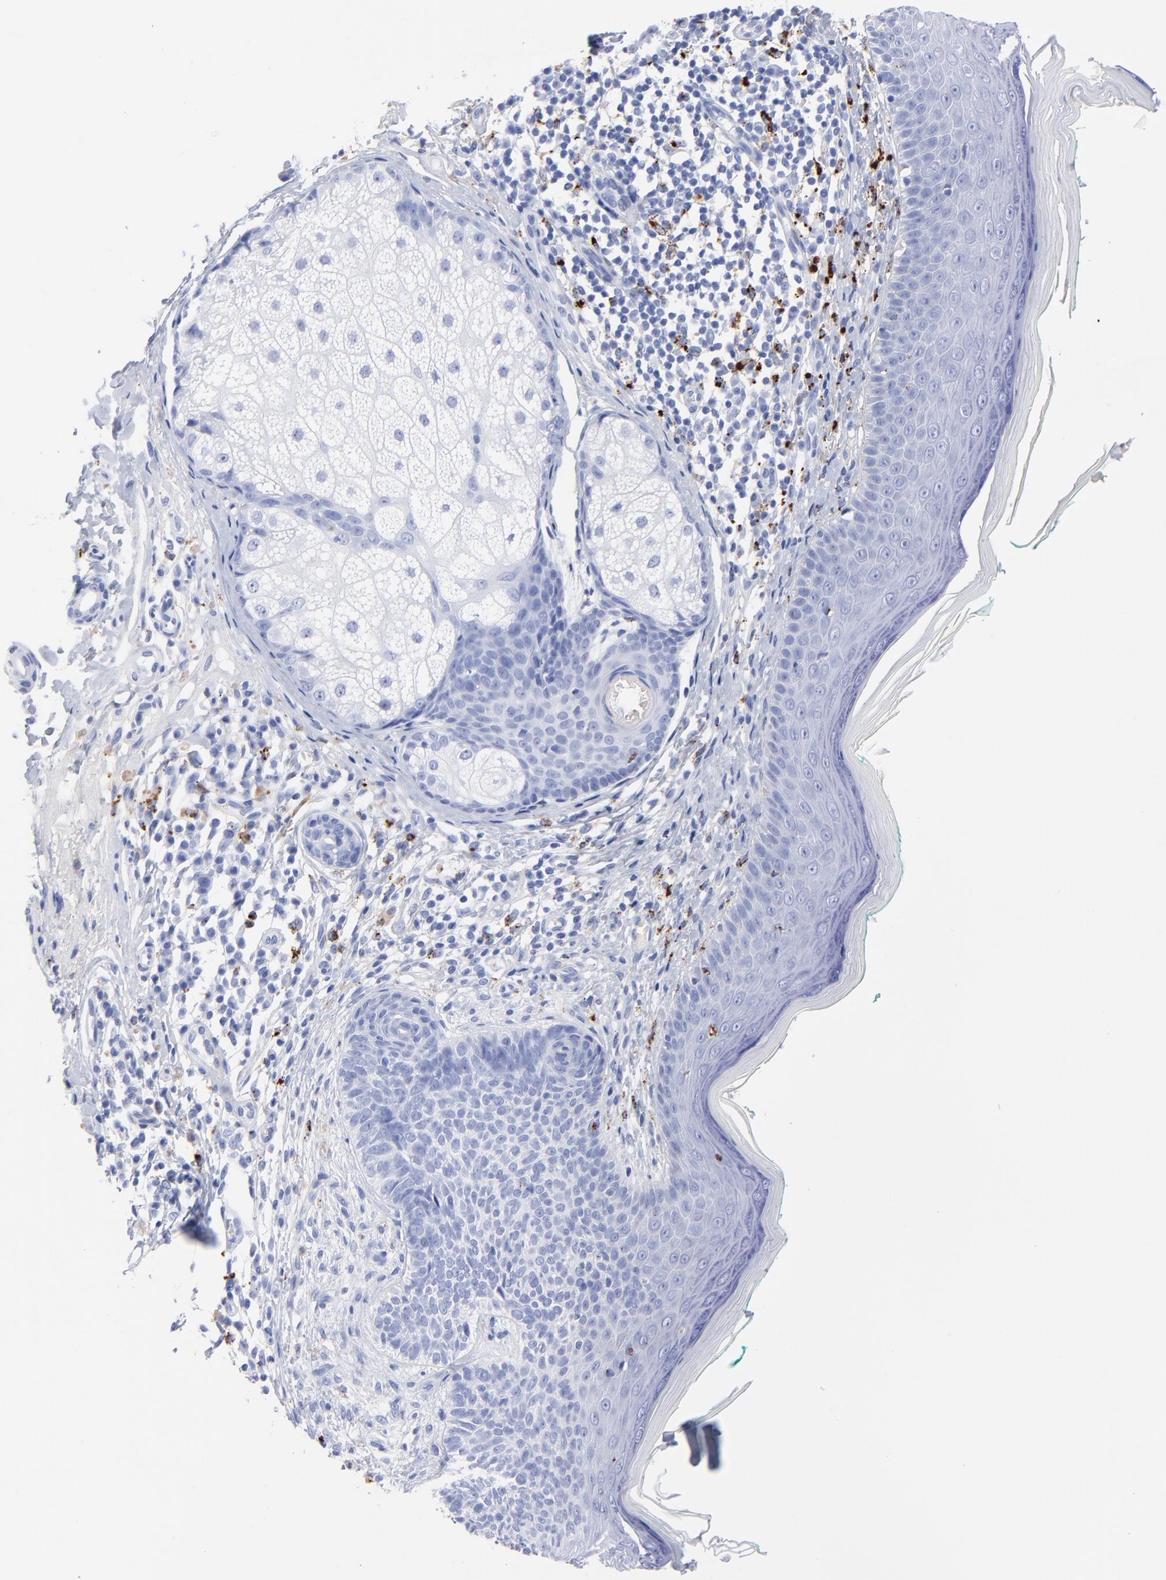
{"staining": {"intensity": "negative", "quantity": "none", "location": "none"}, "tissue": "skin cancer", "cell_type": "Tumor cells", "image_type": "cancer", "snomed": [{"axis": "morphology", "description": "Normal tissue, NOS"}, {"axis": "morphology", "description": "Basal cell carcinoma"}, {"axis": "topography", "description": "Skin"}], "caption": "DAB (3,3'-diaminobenzidine) immunohistochemical staining of skin basal cell carcinoma exhibits no significant staining in tumor cells.", "gene": "CPVL", "patient": {"sex": "male", "age": 76}}